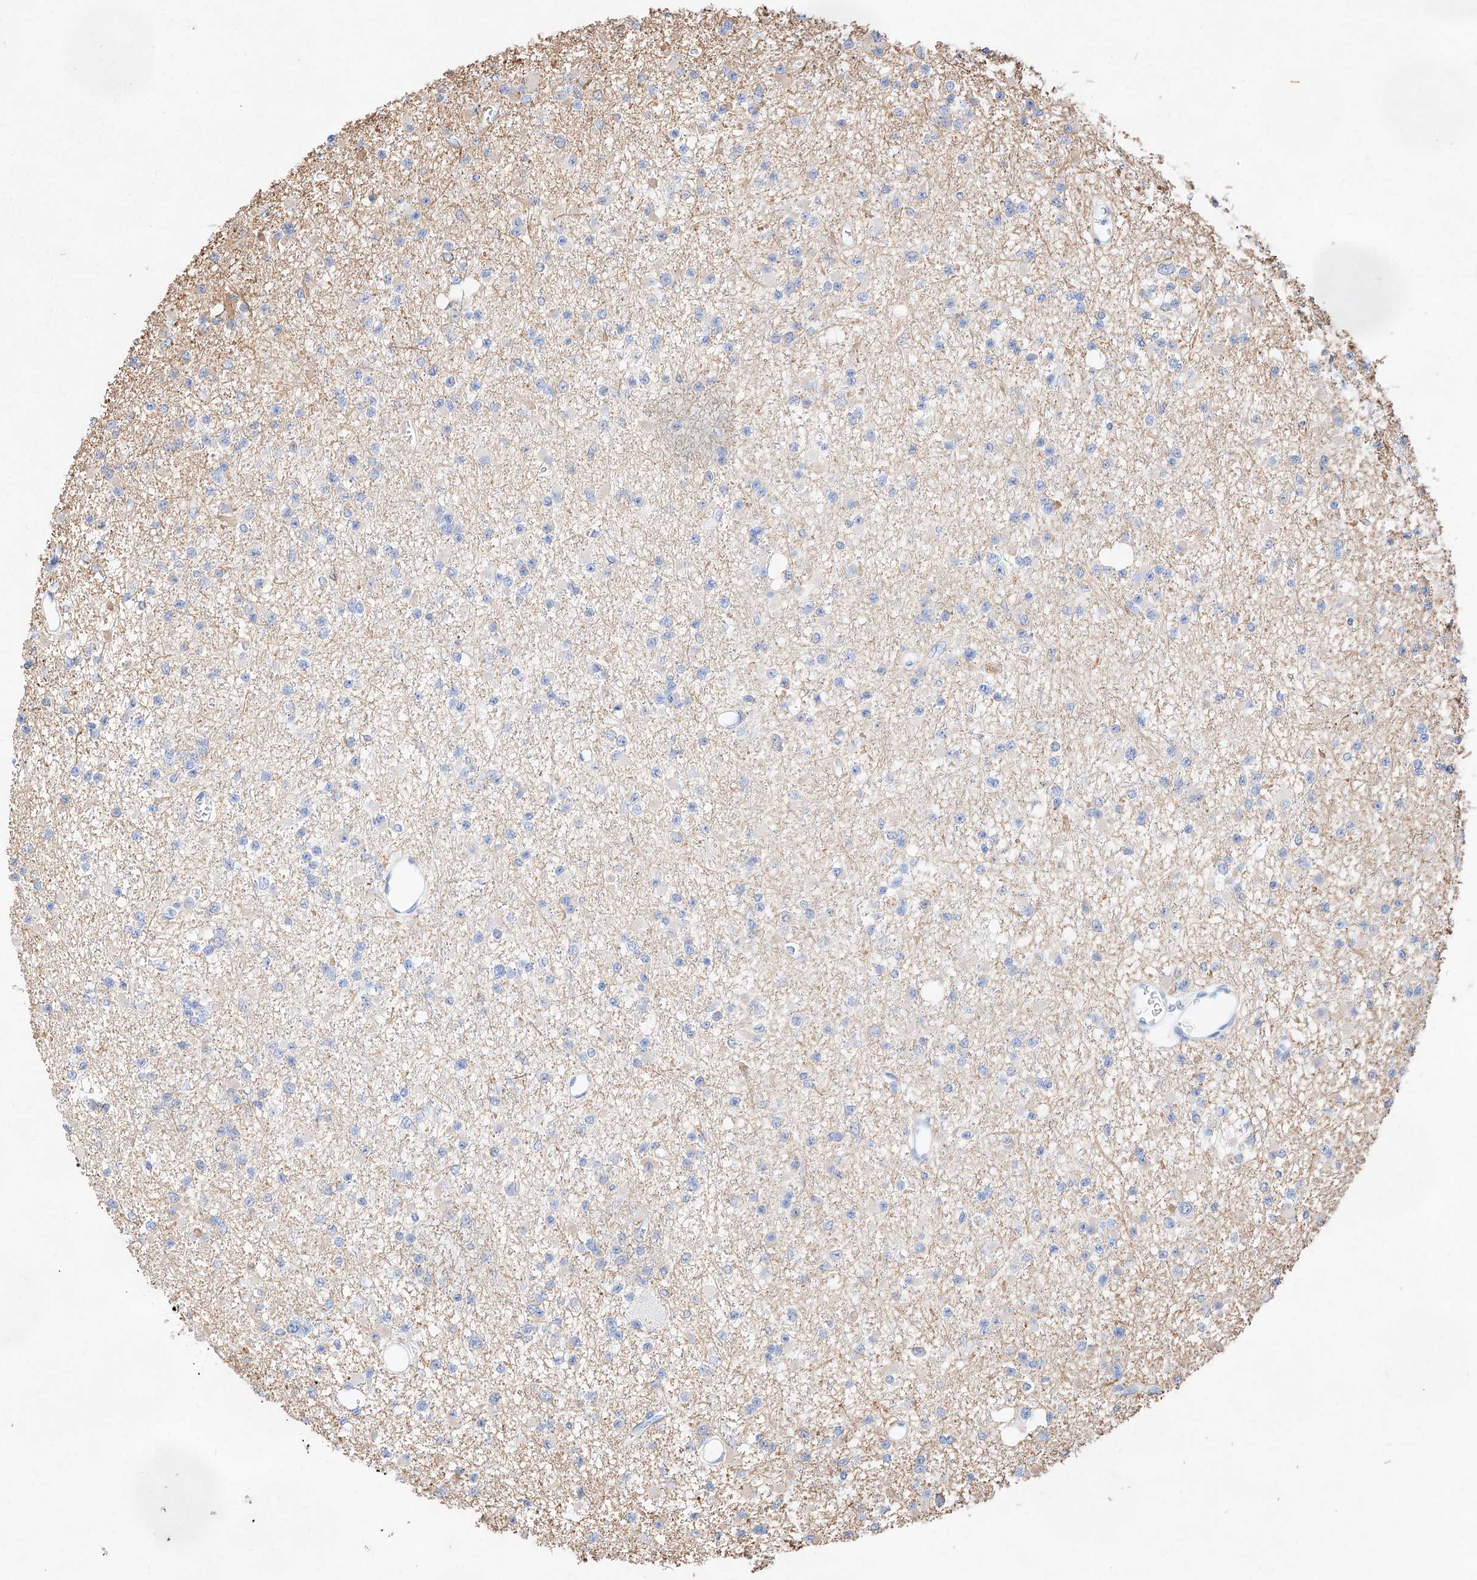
{"staining": {"intensity": "negative", "quantity": "none", "location": "none"}, "tissue": "glioma", "cell_type": "Tumor cells", "image_type": "cancer", "snomed": [{"axis": "morphology", "description": "Glioma, malignant, Low grade"}, {"axis": "topography", "description": "Brain"}], "caption": "Immunohistochemical staining of human glioma reveals no significant expression in tumor cells. Nuclei are stained in blue.", "gene": "ATP9B", "patient": {"sex": "female", "age": 22}}